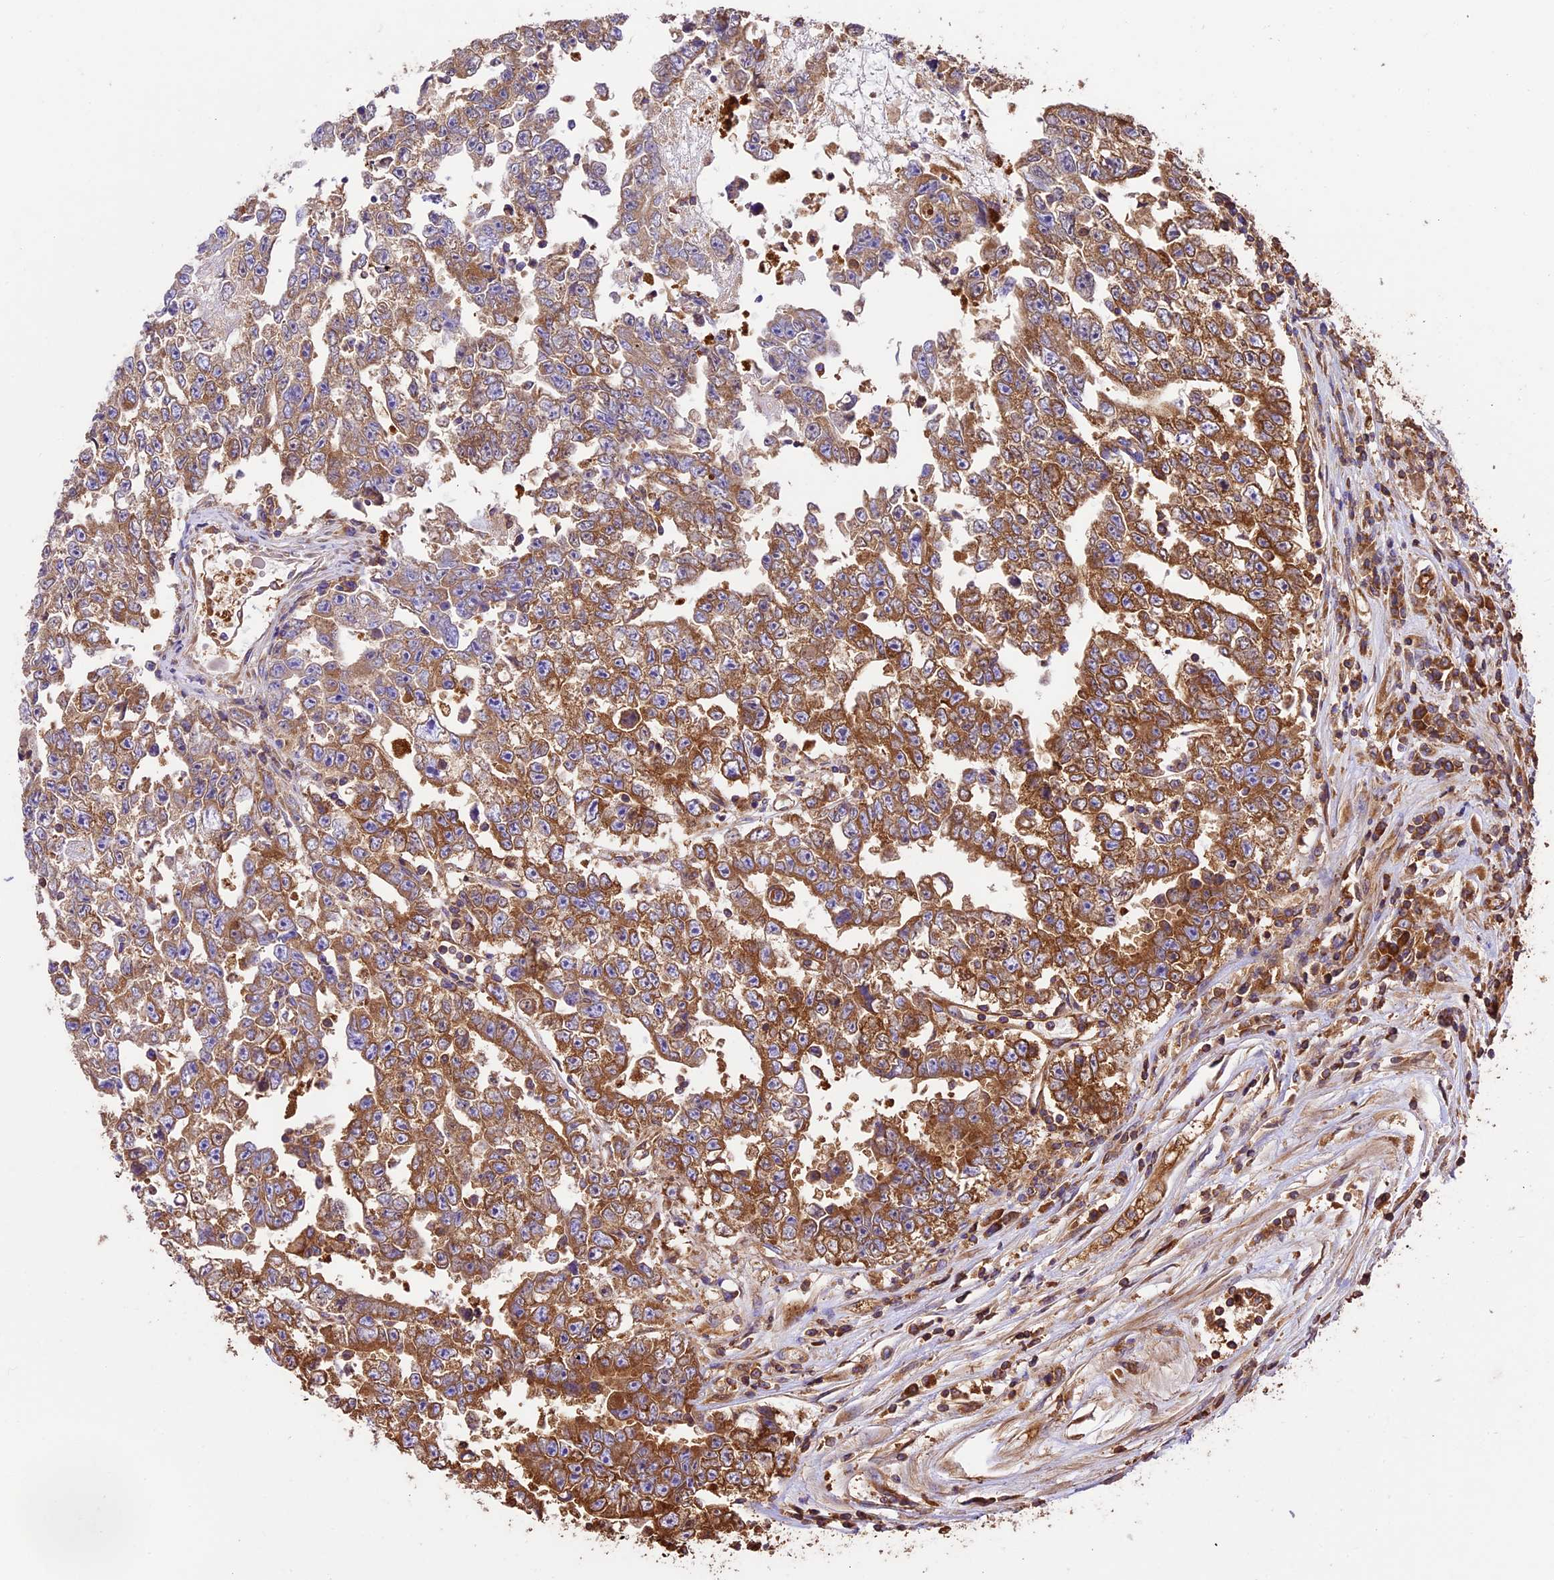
{"staining": {"intensity": "moderate", "quantity": ">75%", "location": "cytoplasmic/membranous"}, "tissue": "testis cancer", "cell_type": "Tumor cells", "image_type": "cancer", "snomed": [{"axis": "morphology", "description": "Carcinoma, Embryonal, NOS"}, {"axis": "topography", "description": "Testis"}], "caption": "Testis embryonal carcinoma tissue shows moderate cytoplasmic/membranous positivity in about >75% of tumor cells", "gene": "KARS1", "patient": {"sex": "male", "age": 25}}